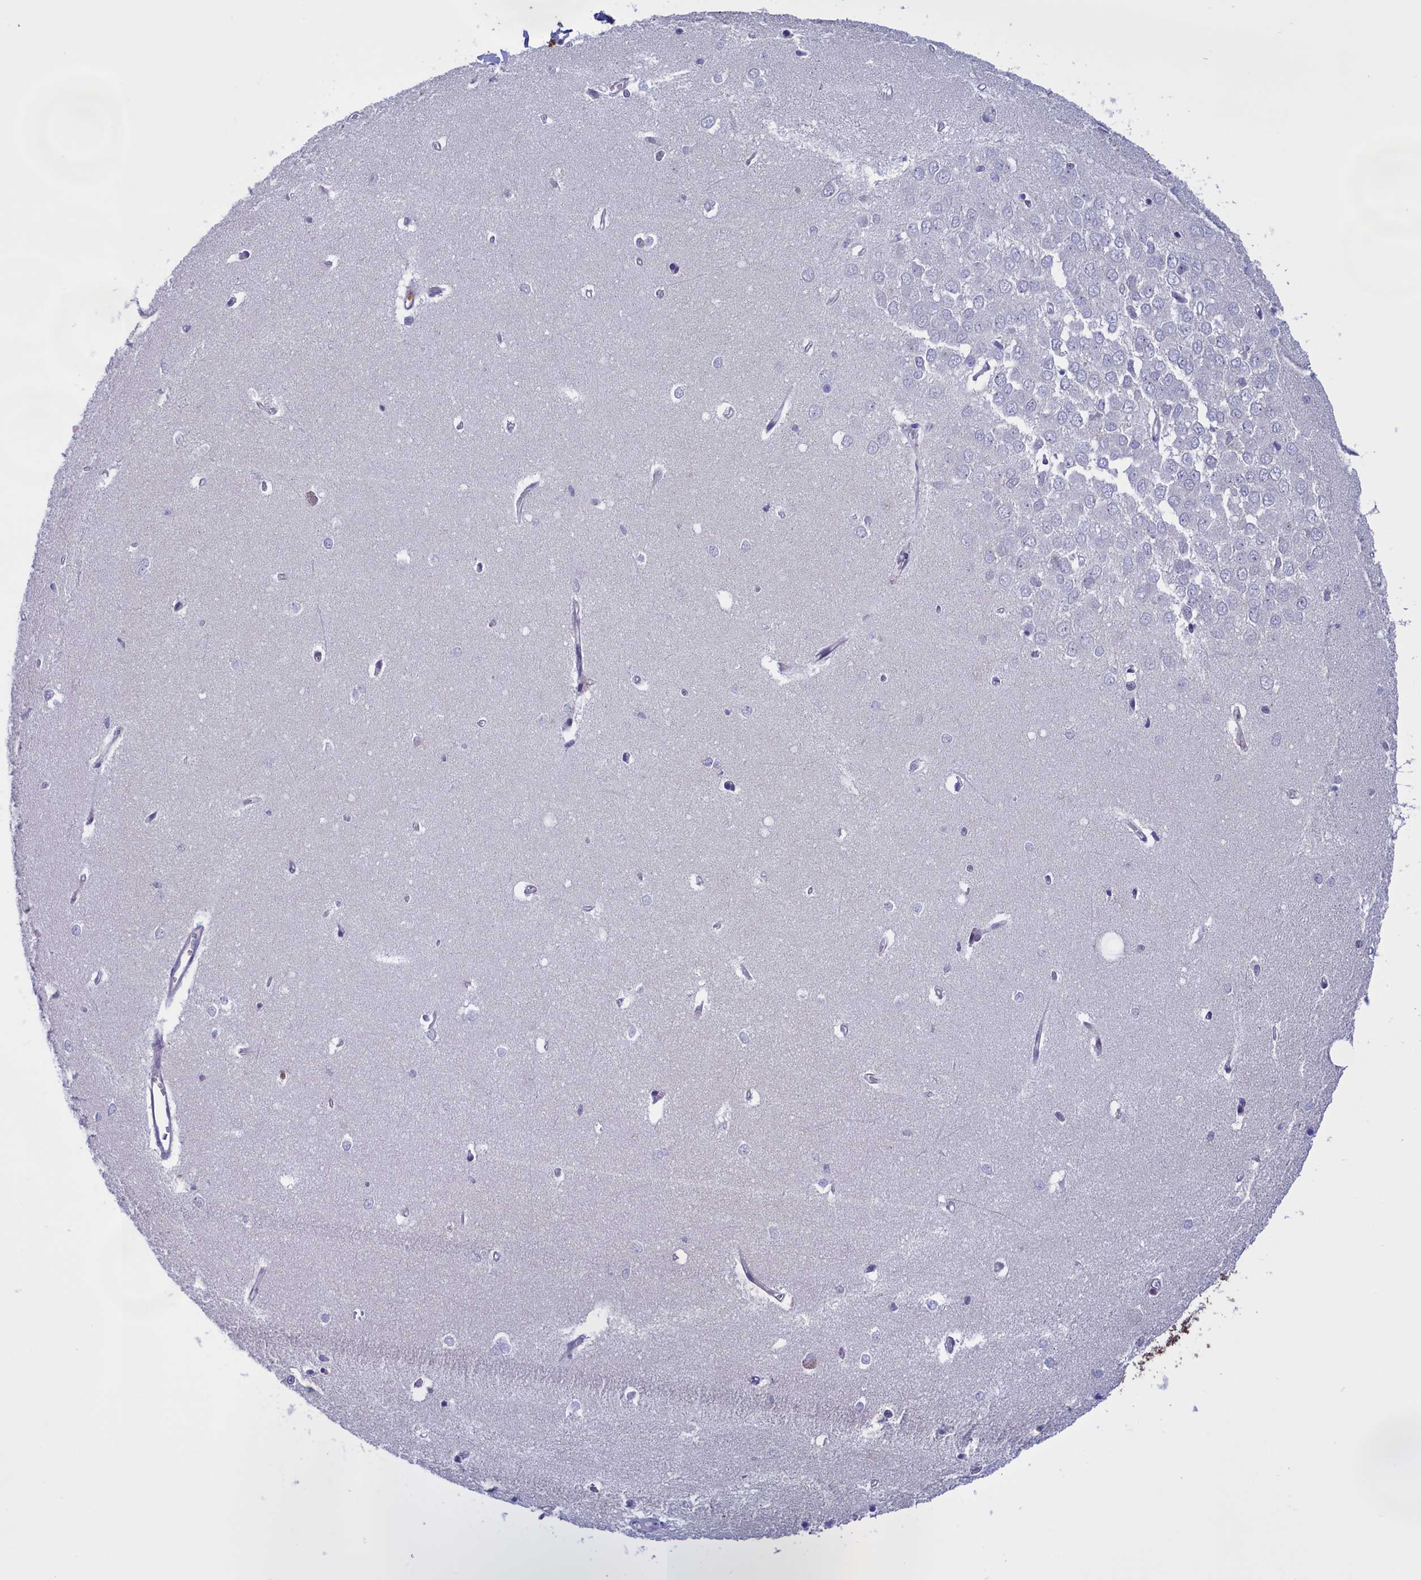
{"staining": {"intensity": "negative", "quantity": "none", "location": "none"}, "tissue": "hippocampus", "cell_type": "Glial cells", "image_type": "normal", "snomed": [{"axis": "morphology", "description": "Normal tissue, NOS"}, {"axis": "topography", "description": "Hippocampus"}], "caption": "An immunohistochemistry image of benign hippocampus is shown. There is no staining in glial cells of hippocampus.", "gene": "MPND", "patient": {"sex": "female", "age": 64}}